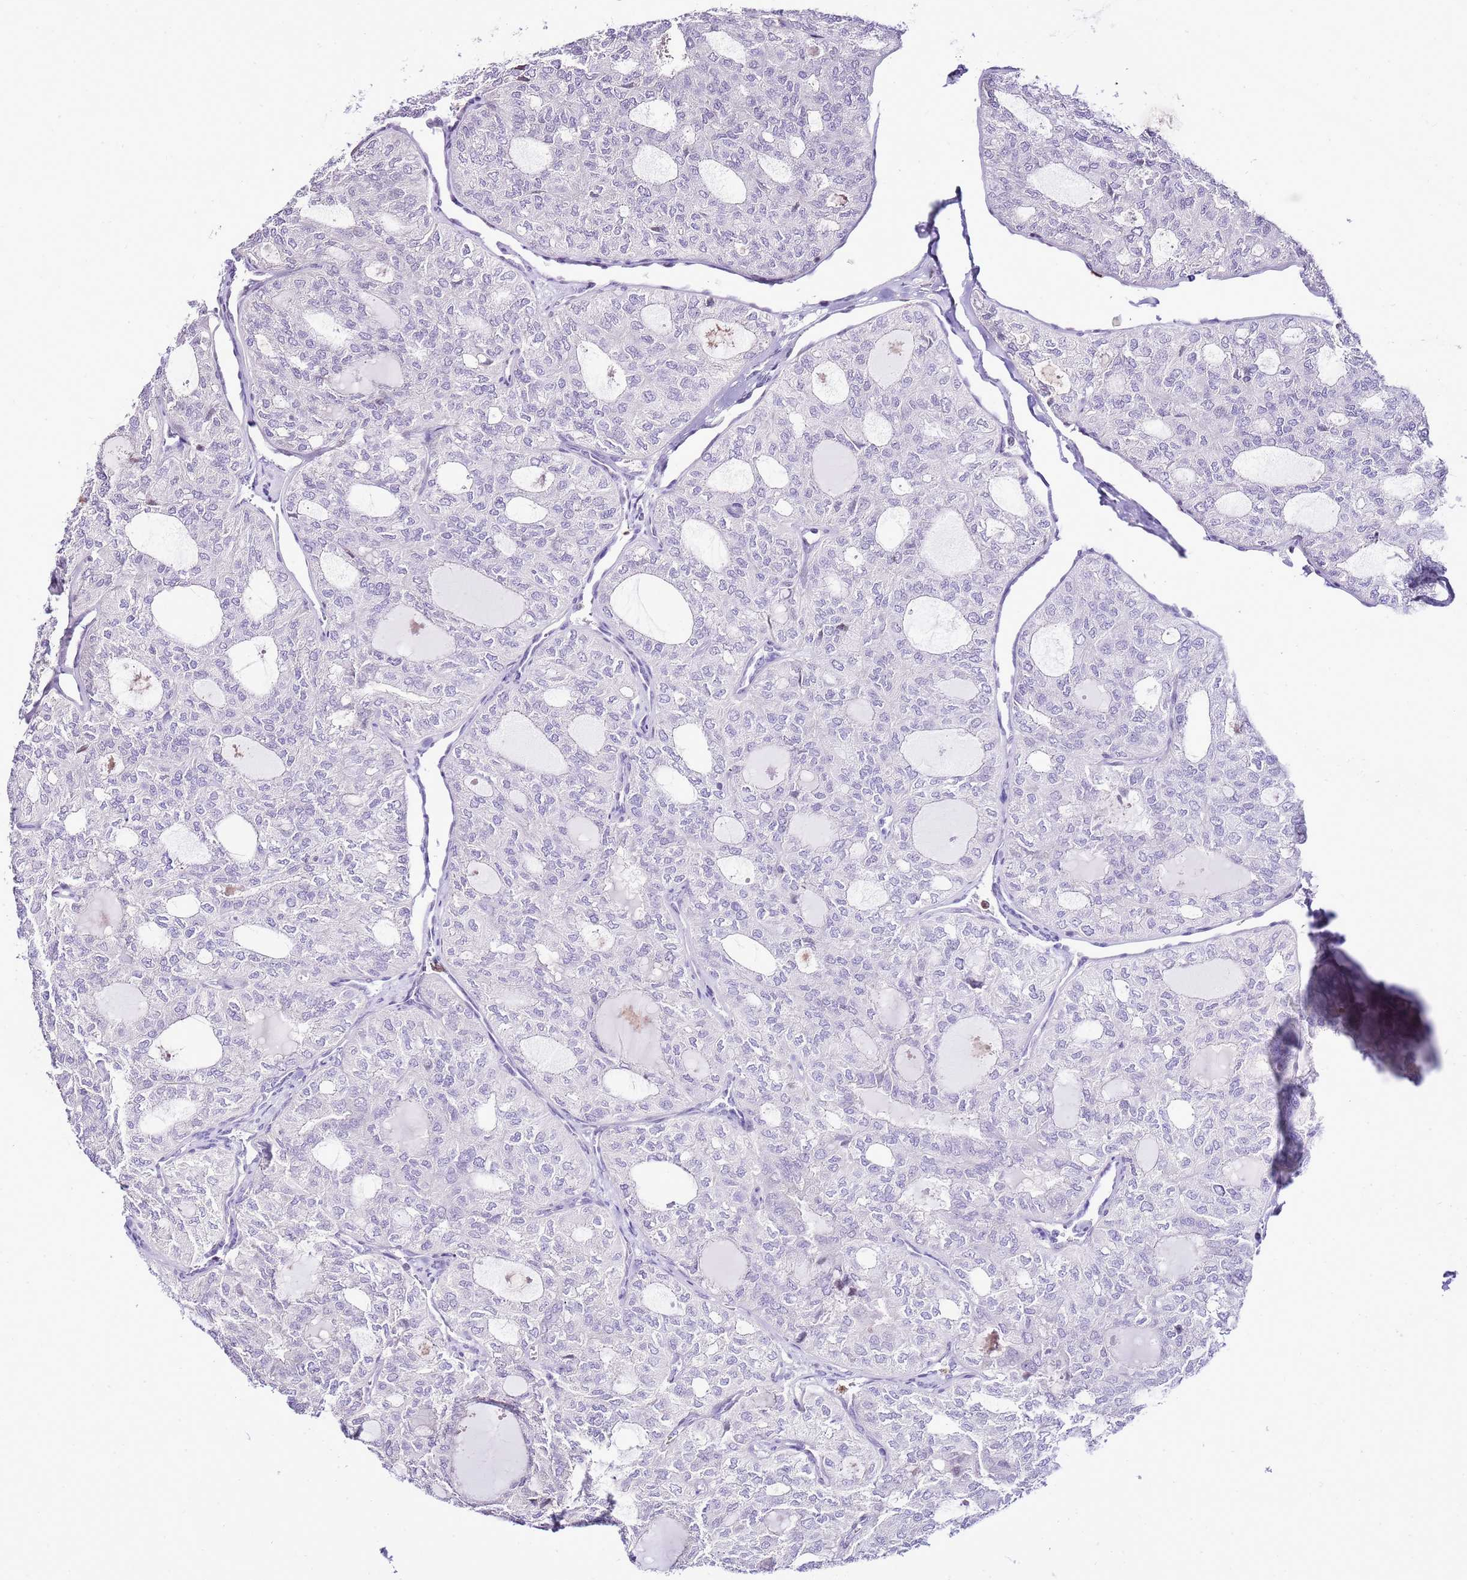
{"staining": {"intensity": "negative", "quantity": "none", "location": "none"}, "tissue": "thyroid cancer", "cell_type": "Tumor cells", "image_type": "cancer", "snomed": [{"axis": "morphology", "description": "Follicular adenoma carcinoma, NOS"}, {"axis": "topography", "description": "Thyroid gland"}], "caption": "This is a micrograph of IHC staining of thyroid cancer (follicular adenoma carcinoma), which shows no staining in tumor cells. (Brightfield microscopy of DAB (3,3'-diaminobenzidine) immunohistochemistry (IHC) at high magnification).", "gene": "PRR15", "patient": {"sex": "male", "age": 75}}